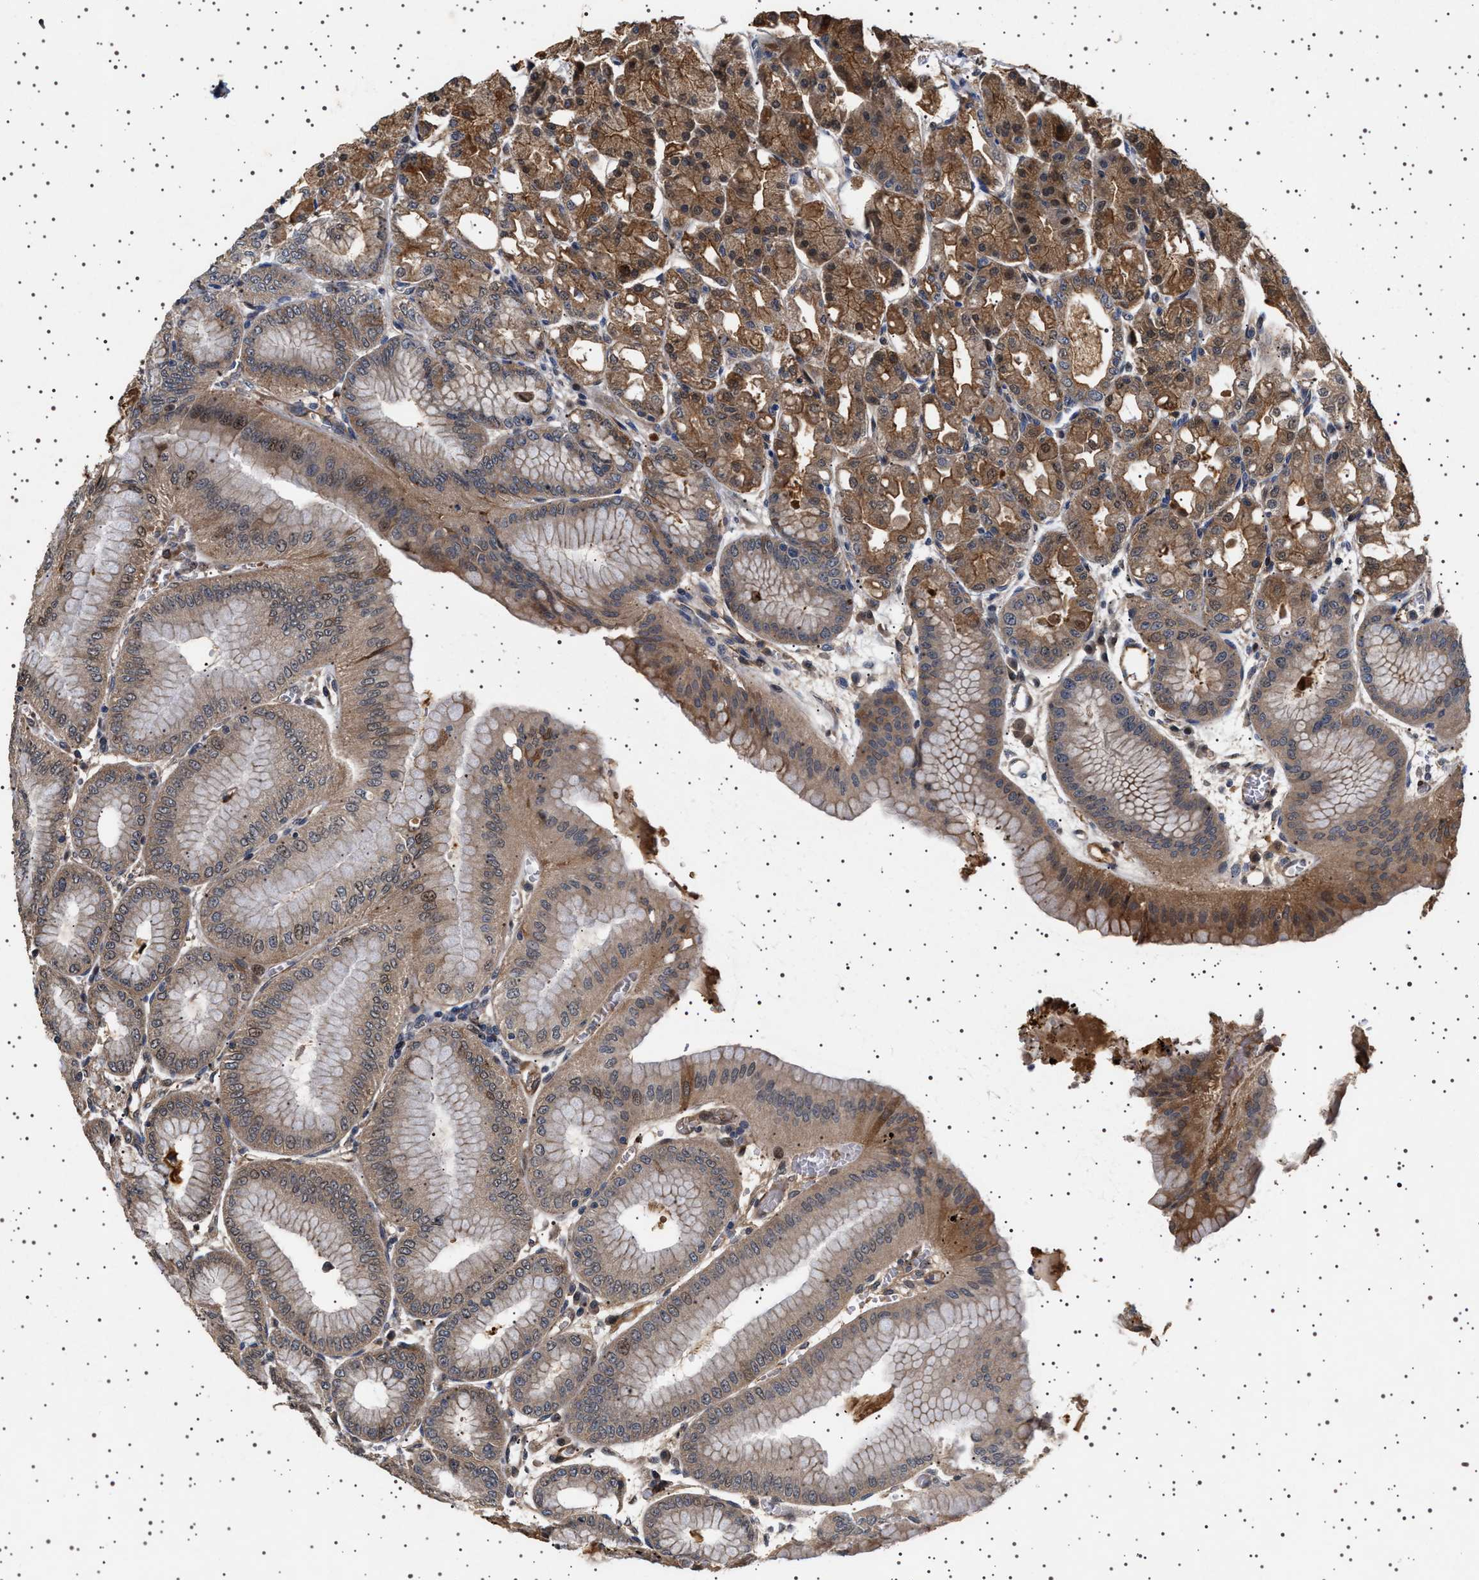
{"staining": {"intensity": "moderate", "quantity": ">75%", "location": "cytoplasmic/membranous"}, "tissue": "stomach", "cell_type": "Glandular cells", "image_type": "normal", "snomed": [{"axis": "morphology", "description": "Normal tissue, NOS"}, {"axis": "topography", "description": "Stomach, lower"}], "caption": "DAB (3,3'-diaminobenzidine) immunohistochemical staining of benign human stomach displays moderate cytoplasmic/membranous protein expression in about >75% of glandular cells.", "gene": "GUCY1B1", "patient": {"sex": "male", "age": 71}}